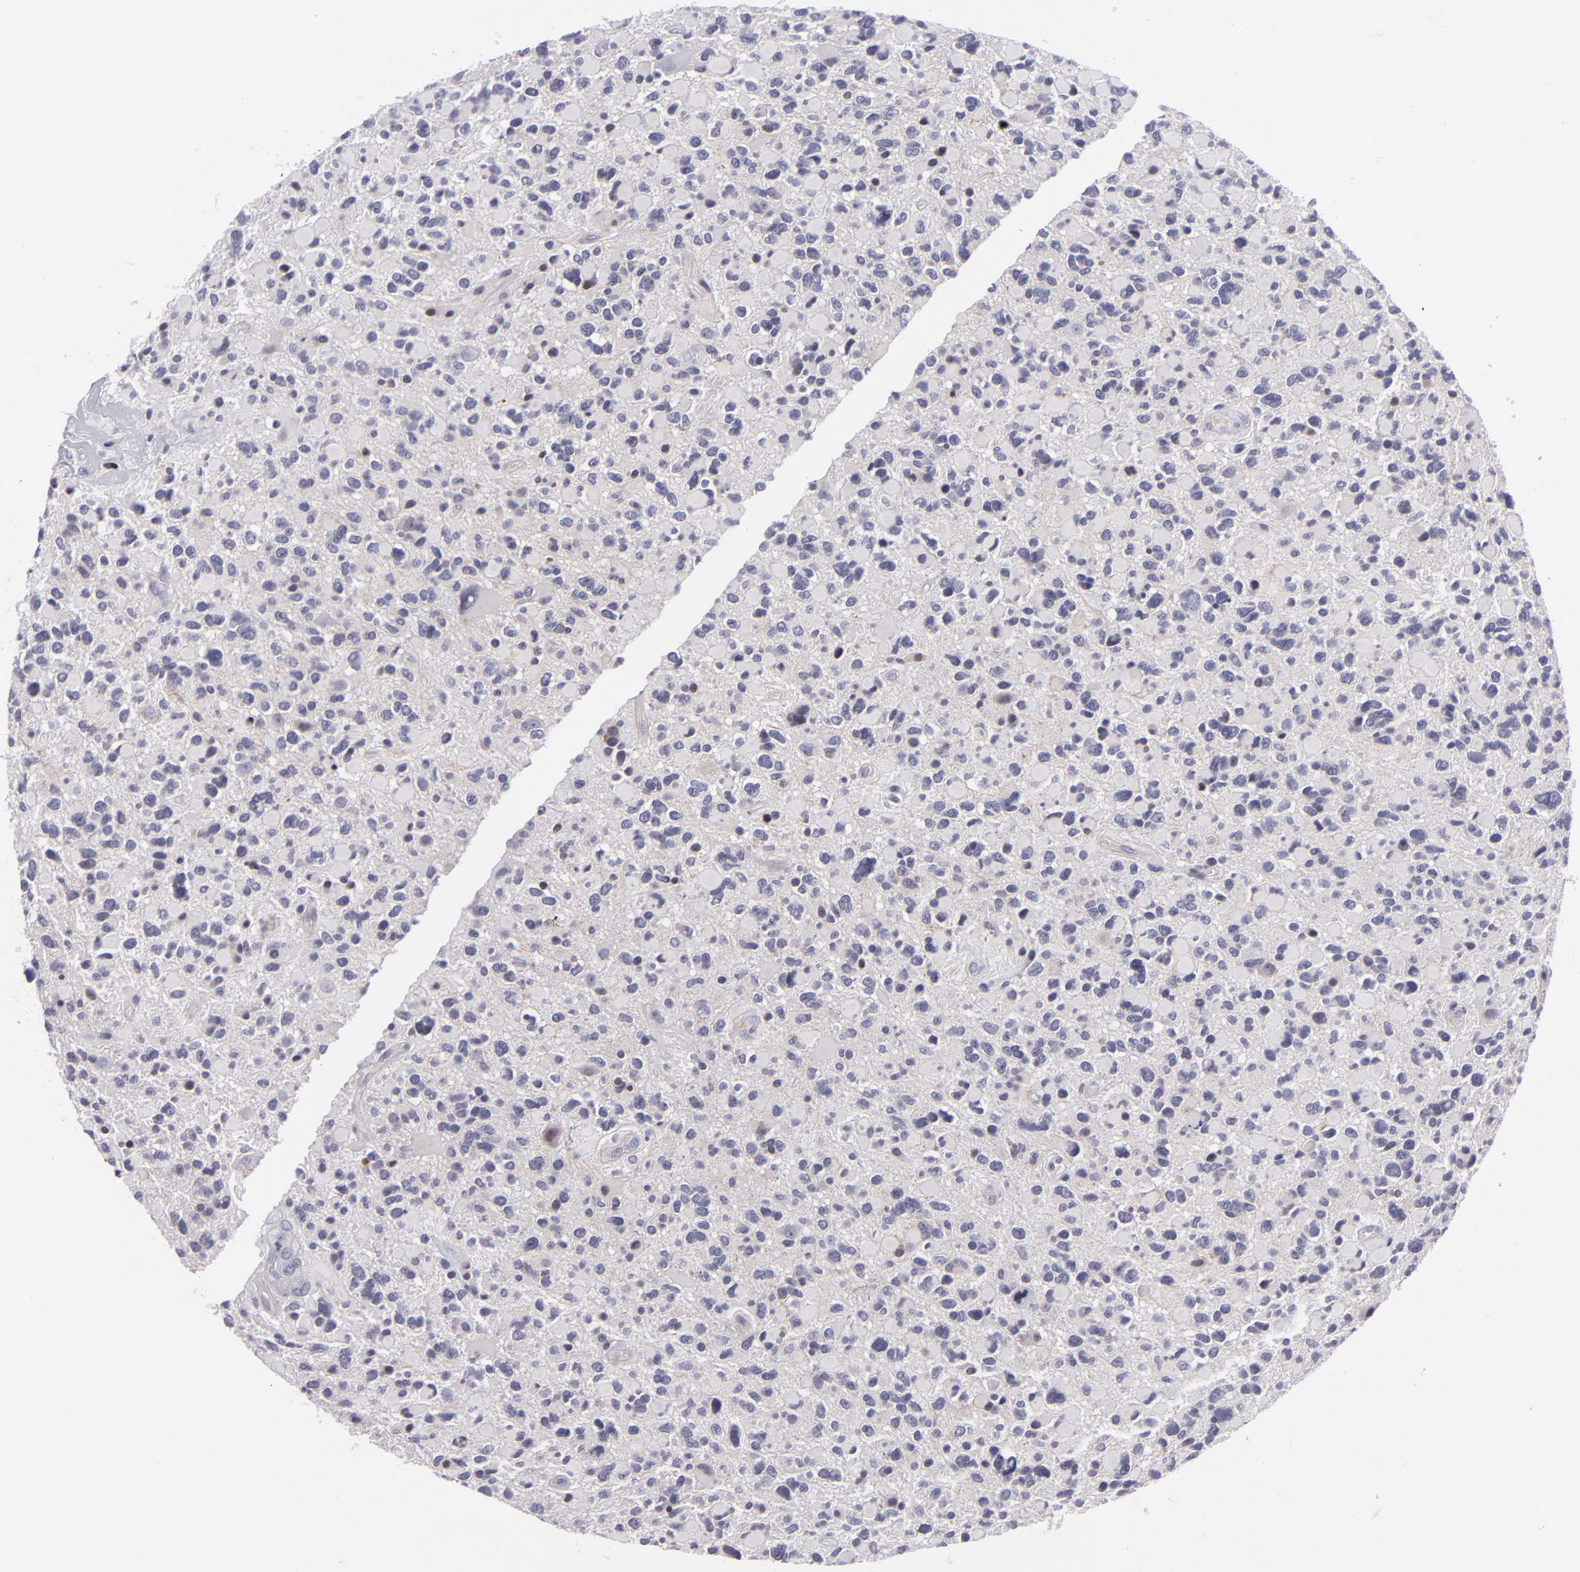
{"staining": {"intensity": "negative", "quantity": "none", "location": "none"}, "tissue": "glioma", "cell_type": "Tumor cells", "image_type": "cancer", "snomed": [{"axis": "morphology", "description": "Glioma, malignant, High grade"}, {"axis": "topography", "description": "Brain"}], "caption": "A high-resolution photomicrograph shows IHC staining of high-grade glioma (malignant), which exhibits no significant positivity in tumor cells.", "gene": "CTNNB1", "patient": {"sex": "female", "age": 37}}